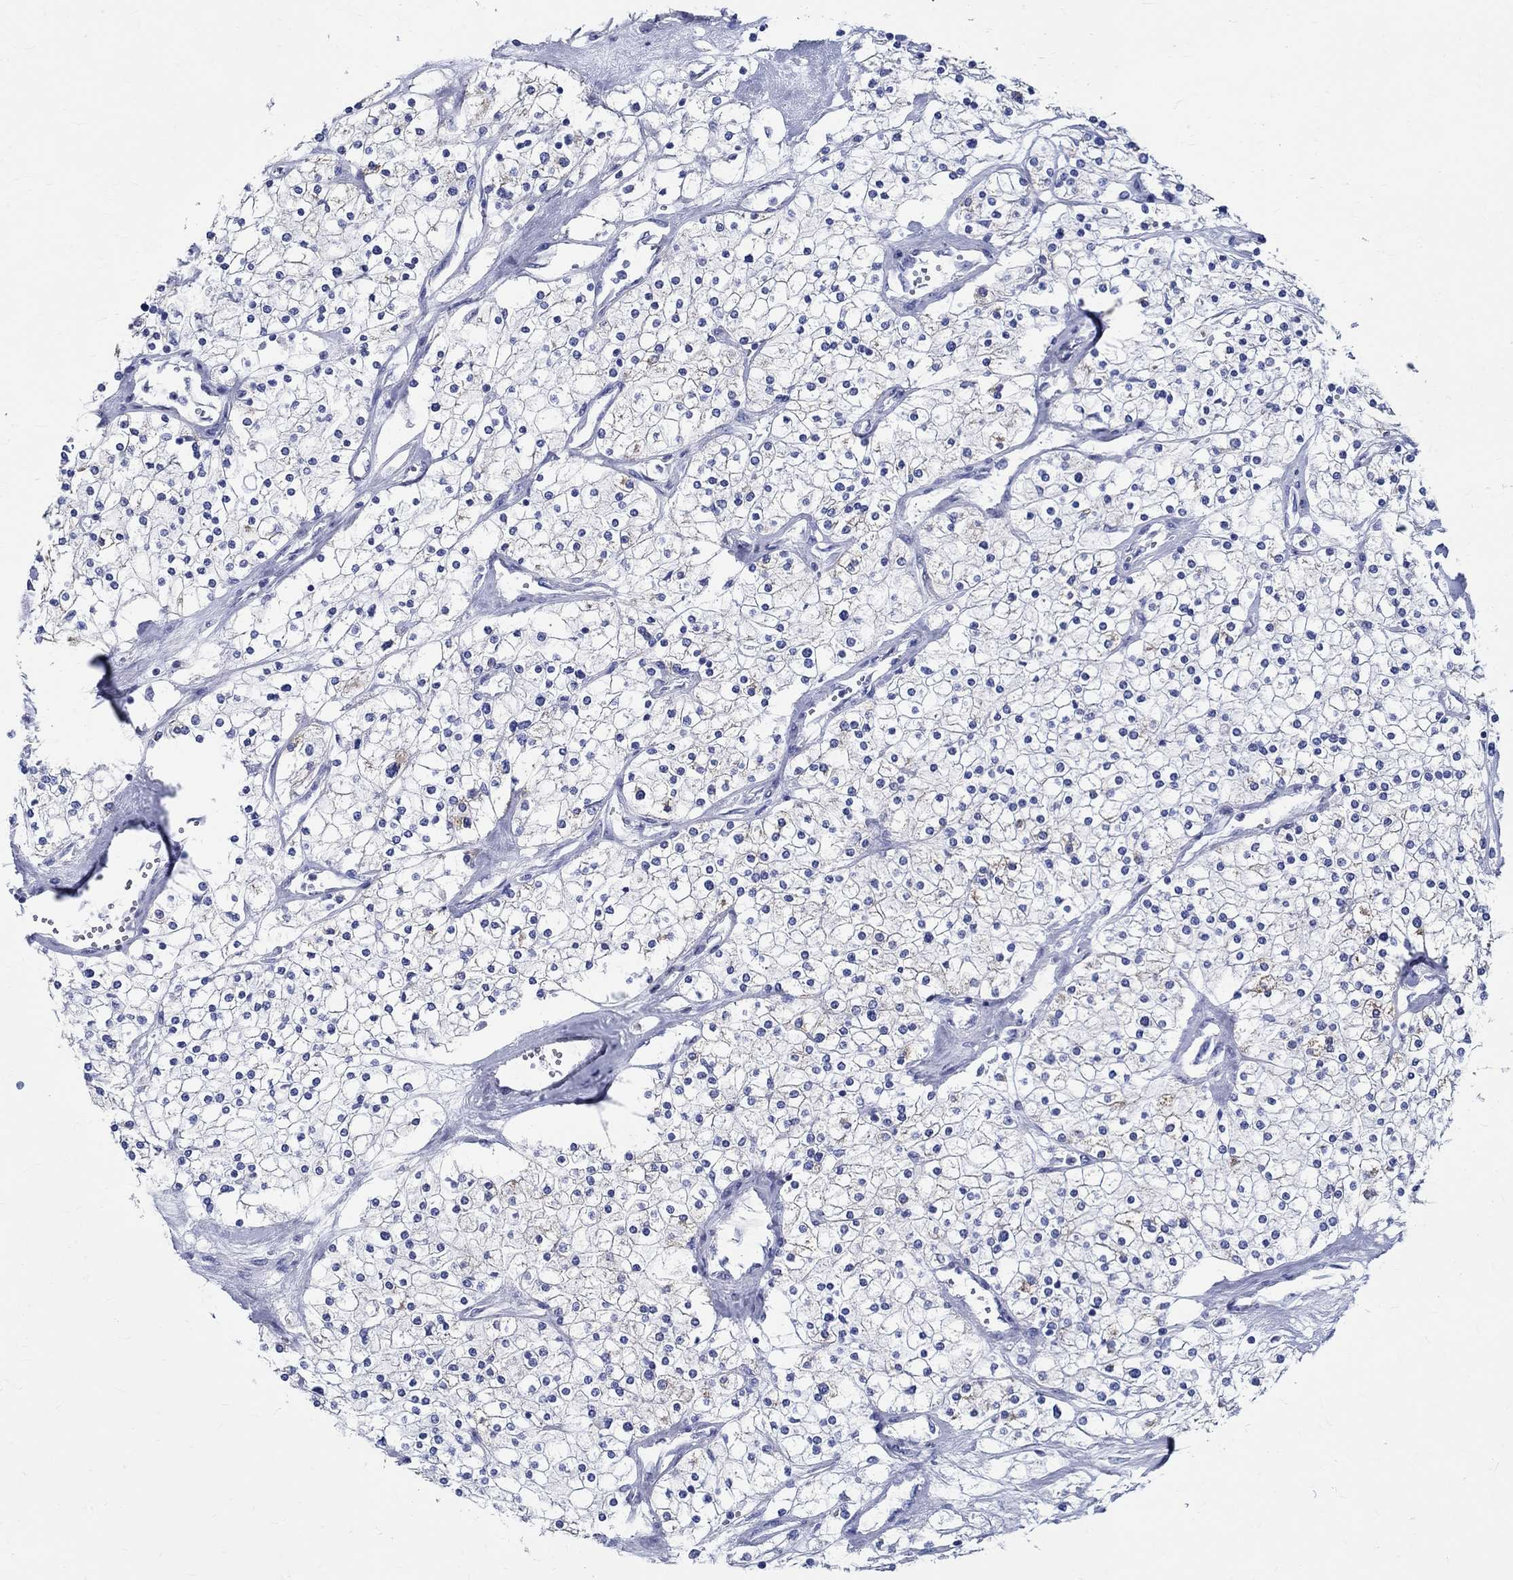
{"staining": {"intensity": "weak", "quantity": "<25%", "location": "cytoplasmic/membranous"}, "tissue": "renal cancer", "cell_type": "Tumor cells", "image_type": "cancer", "snomed": [{"axis": "morphology", "description": "Adenocarcinoma, NOS"}, {"axis": "topography", "description": "Kidney"}], "caption": "Immunohistochemistry (IHC) micrograph of adenocarcinoma (renal) stained for a protein (brown), which exhibits no expression in tumor cells. Nuclei are stained in blue.", "gene": "TSPAN16", "patient": {"sex": "male", "age": 80}}